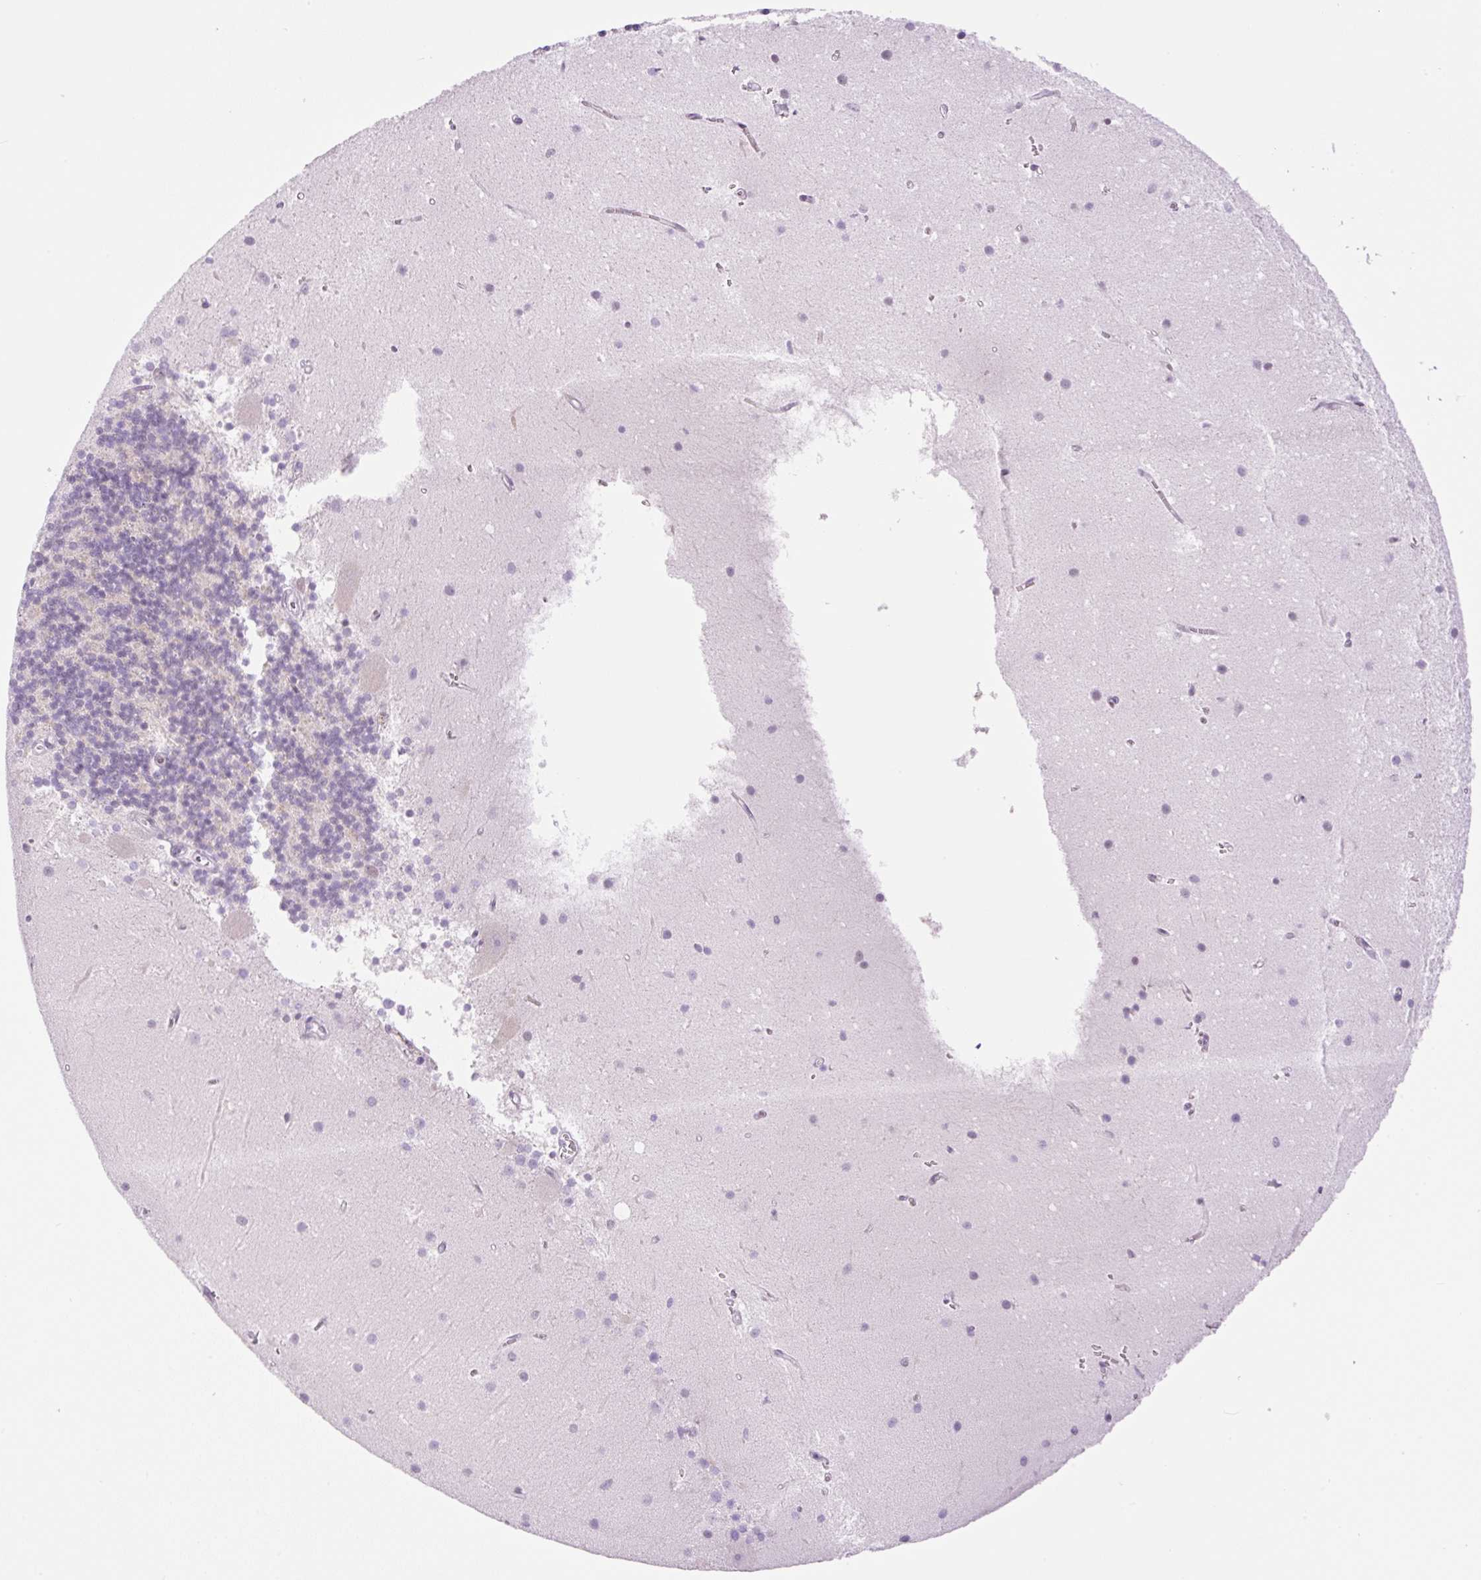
{"staining": {"intensity": "negative", "quantity": "none", "location": "none"}, "tissue": "cerebellum", "cell_type": "Cells in granular layer", "image_type": "normal", "snomed": [{"axis": "morphology", "description": "Normal tissue, NOS"}, {"axis": "topography", "description": "Cerebellum"}], "caption": "Image shows no significant protein staining in cells in granular layer of normal cerebellum. (DAB (3,3'-diaminobenzidine) IHC with hematoxylin counter stain).", "gene": "PALM3", "patient": {"sex": "male", "age": 54}}